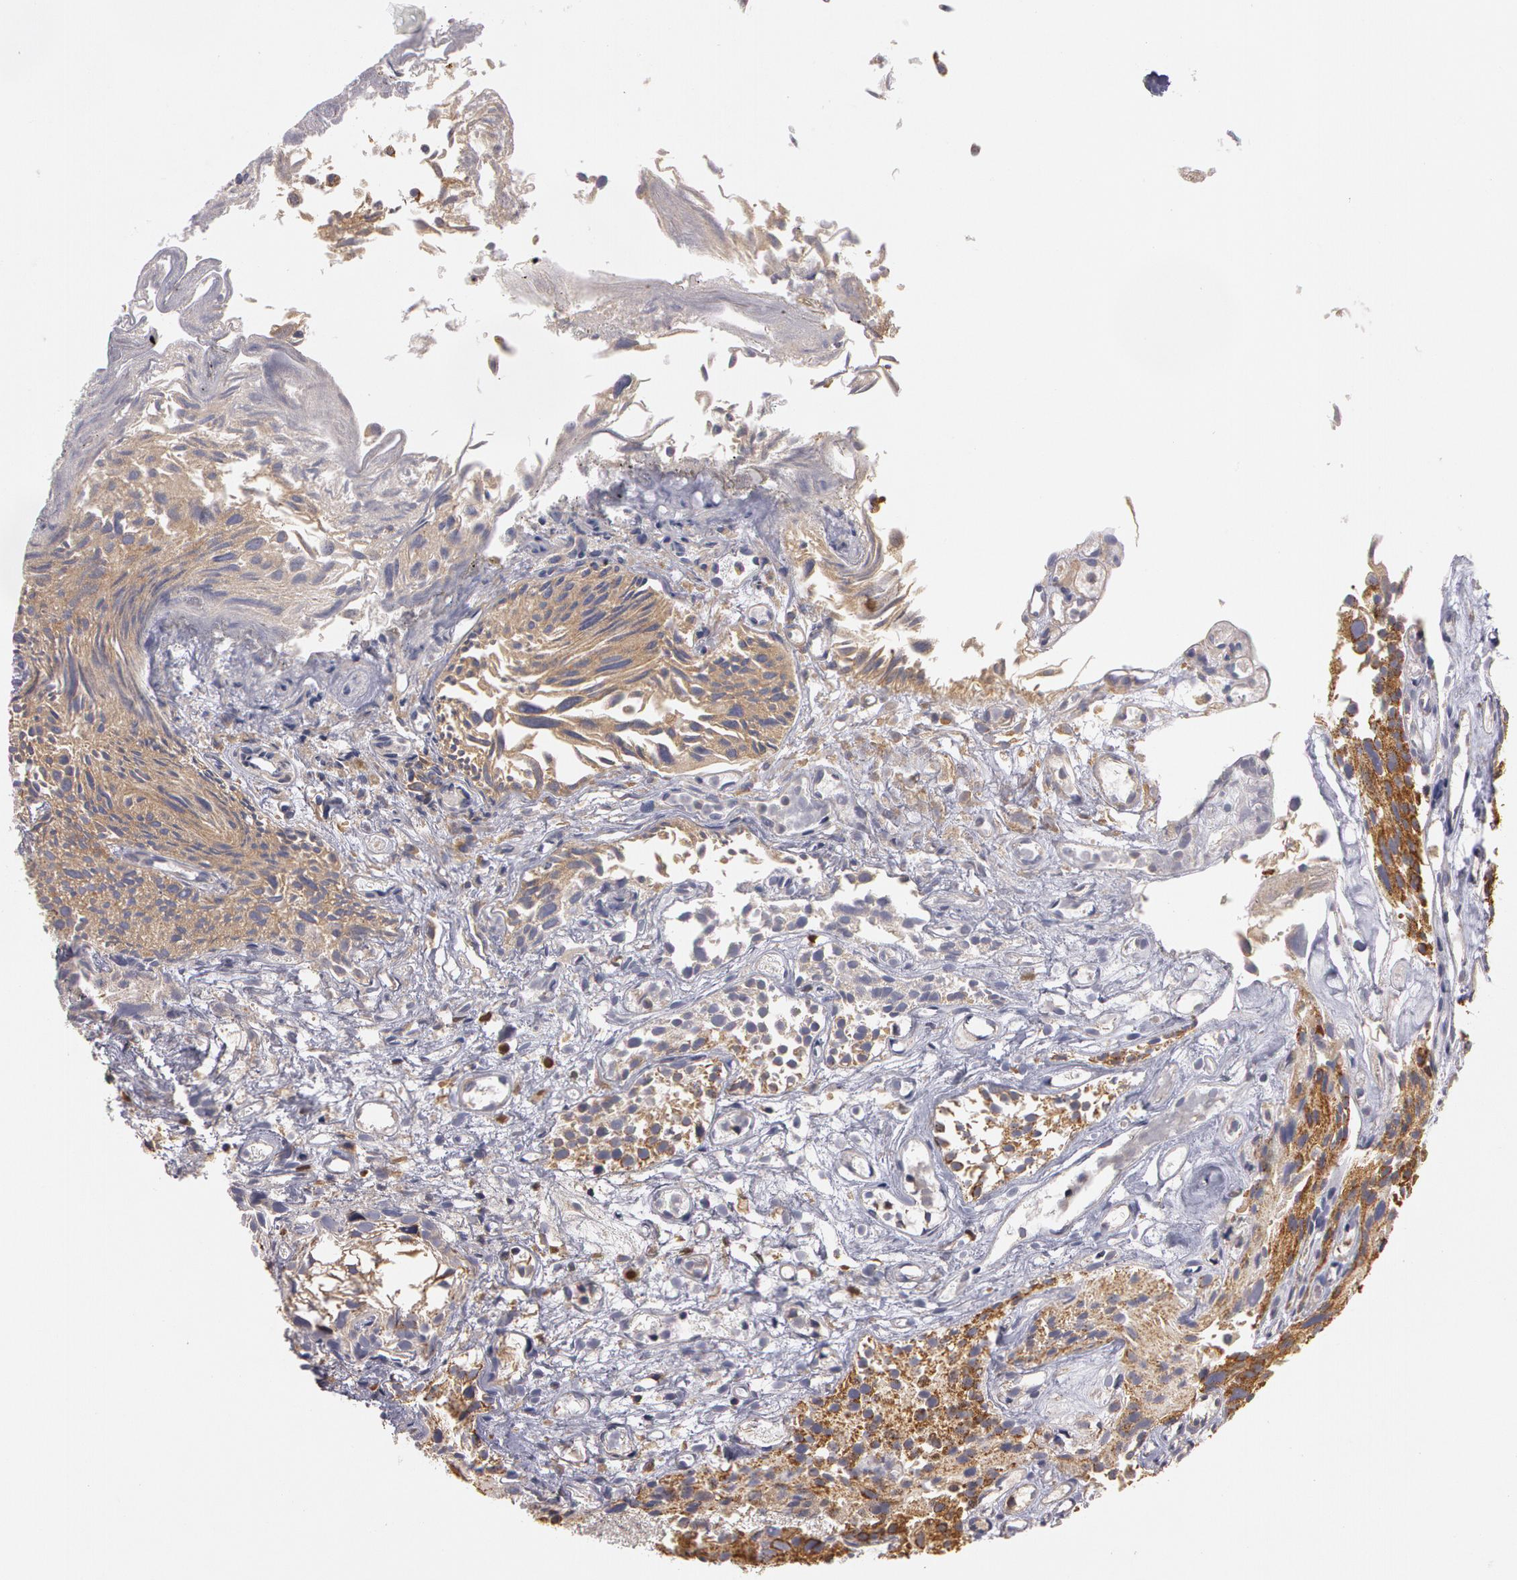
{"staining": {"intensity": "moderate", "quantity": ">75%", "location": "cytoplasmic/membranous"}, "tissue": "urothelial cancer", "cell_type": "Tumor cells", "image_type": "cancer", "snomed": [{"axis": "morphology", "description": "Urothelial carcinoma, High grade"}, {"axis": "topography", "description": "Urinary bladder"}], "caption": "Moderate cytoplasmic/membranous protein positivity is appreciated in approximately >75% of tumor cells in high-grade urothelial carcinoma.", "gene": "NEK9", "patient": {"sex": "female", "age": 78}}